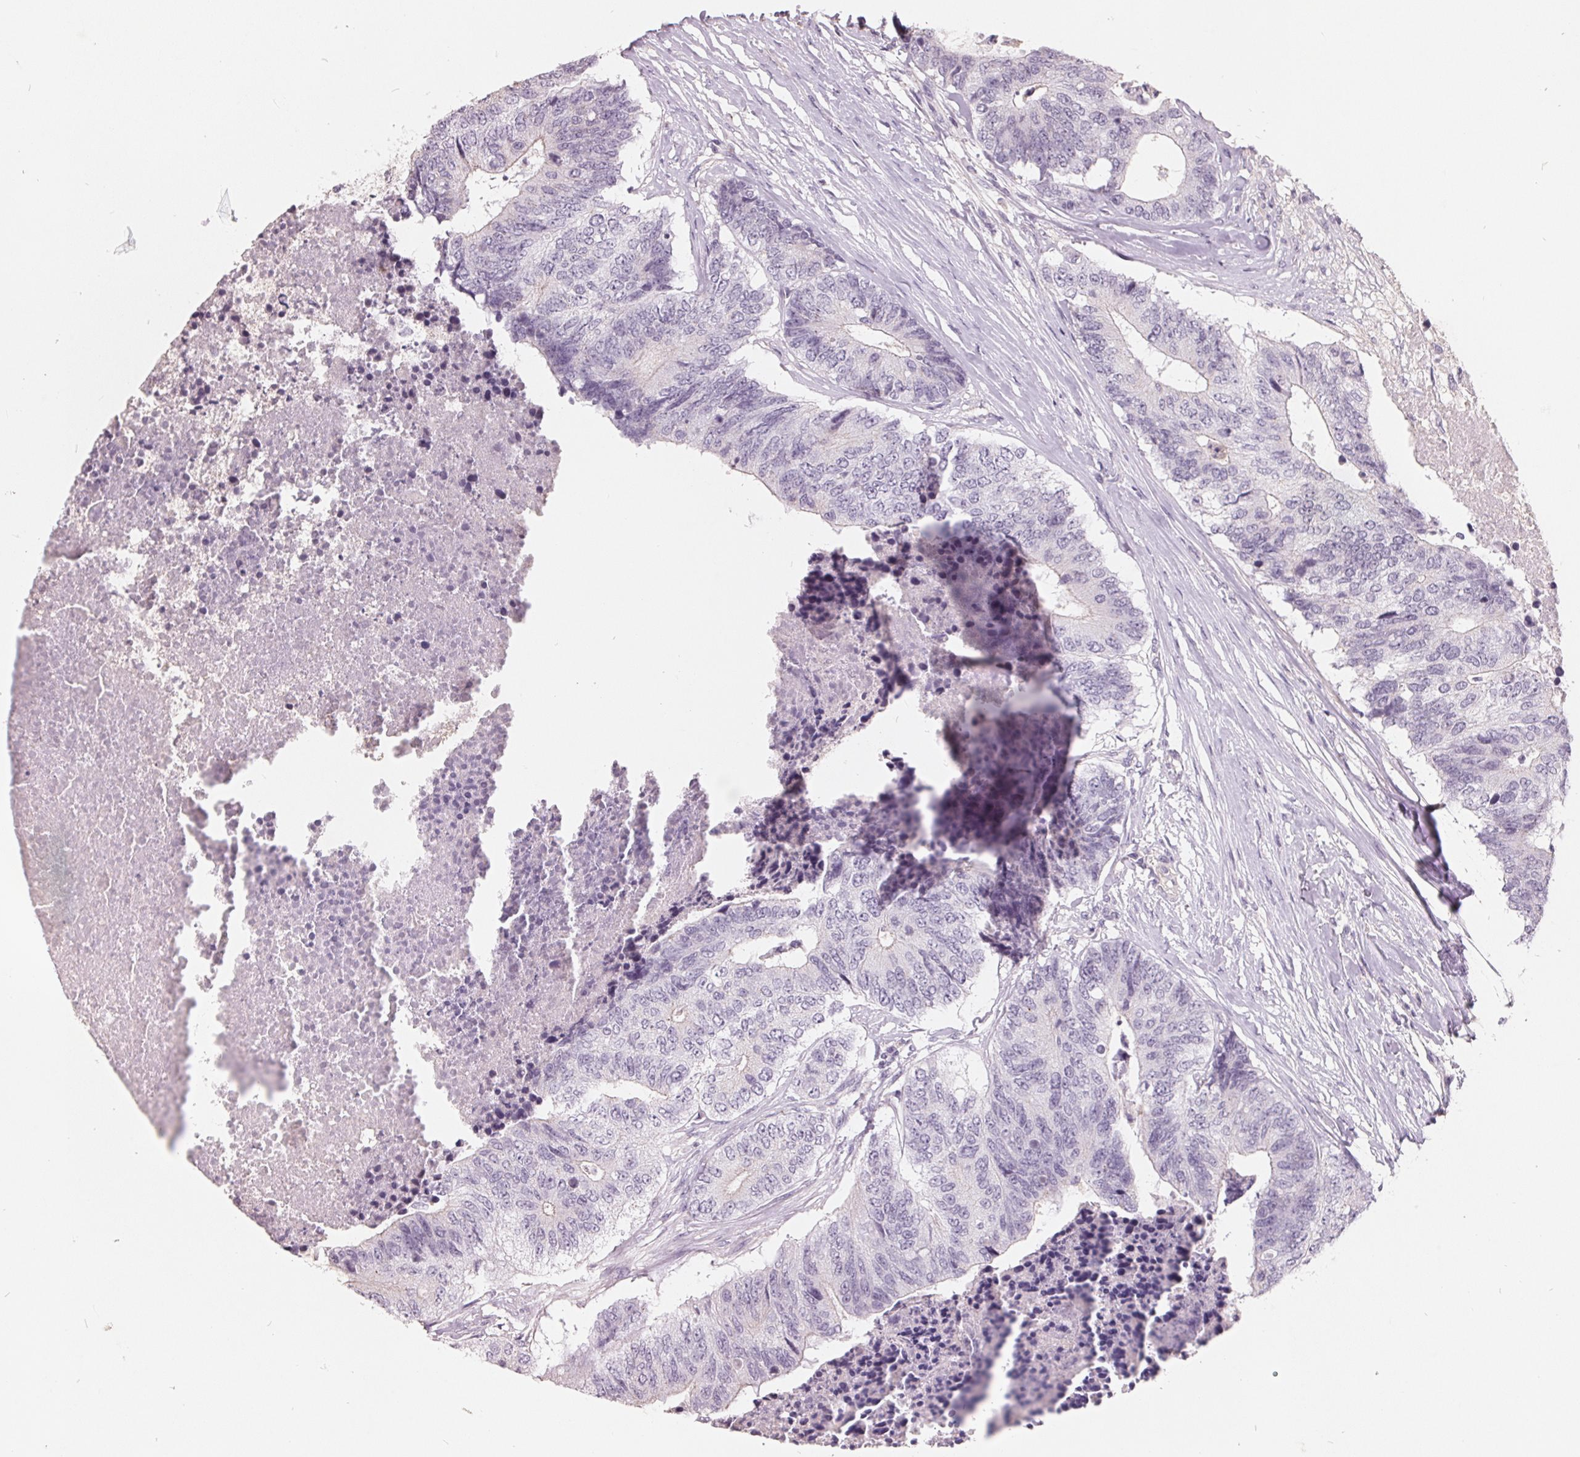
{"staining": {"intensity": "negative", "quantity": "none", "location": "none"}, "tissue": "colorectal cancer", "cell_type": "Tumor cells", "image_type": "cancer", "snomed": [{"axis": "morphology", "description": "Adenocarcinoma, NOS"}, {"axis": "topography", "description": "Colon"}], "caption": "A high-resolution photomicrograph shows IHC staining of colorectal adenocarcinoma, which reveals no significant staining in tumor cells.", "gene": "FTCD", "patient": {"sex": "female", "age": 67}}